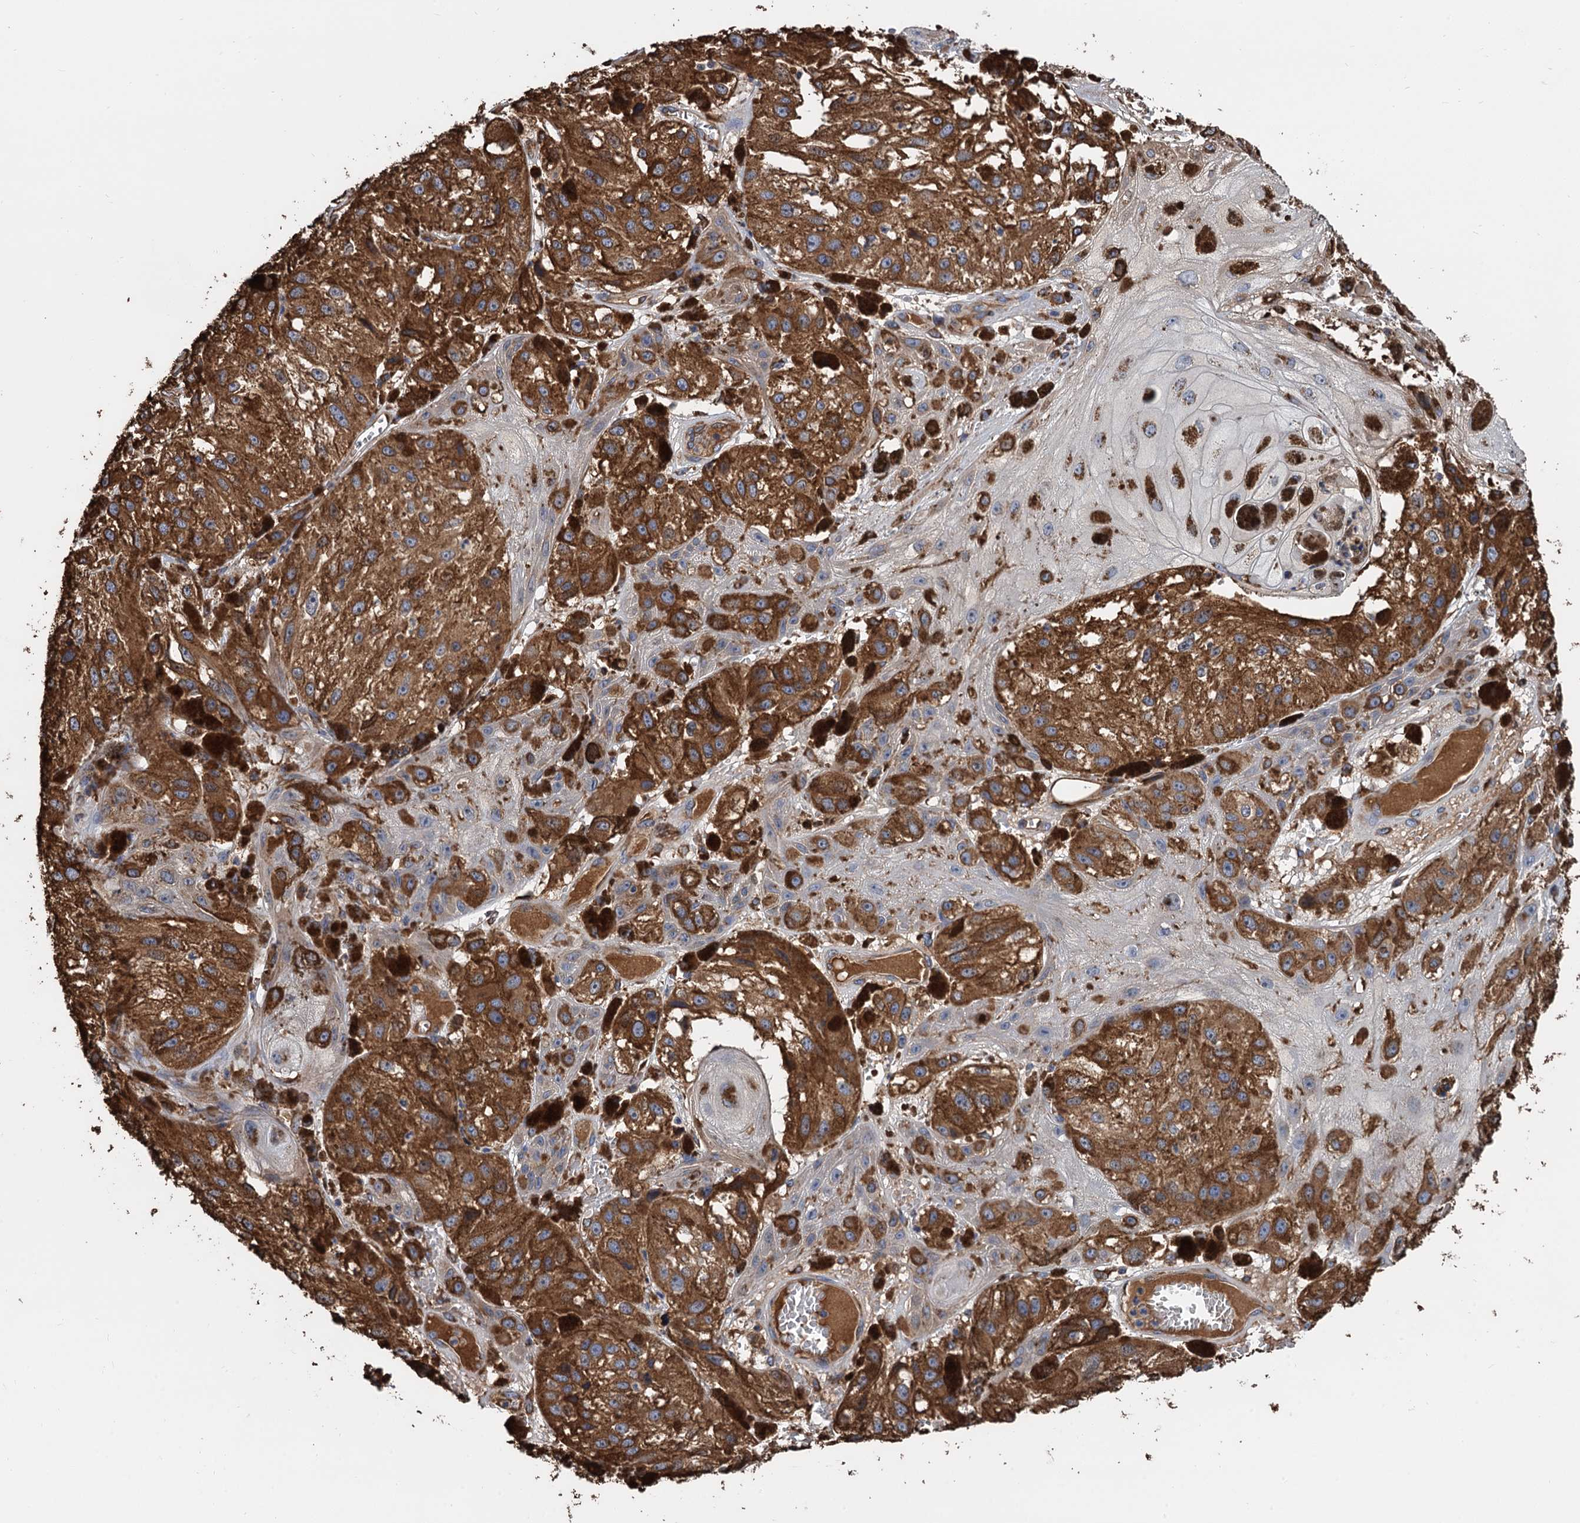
{"staining": {"intensity": "strong", "quantity": ">75%", "location": "cytoplasmic/membranous"}, "tissue": "melanoma", "cell_type": "Tumor cells", "image_type": "cancer", "snomed": [{"axis": "morphology", "description": "Malignant melanoma, NOS"}, {"axis": "topography", "description": "Skin"}], "caption": "A high-resolution histopathology image shows IHC staining of malignant melanoma, which shows strong cytoplasmic/membranous staining in about >75% of tumor cells.", "gene": "CNNM1", "patient": {"sex": "male", "age": 88}}